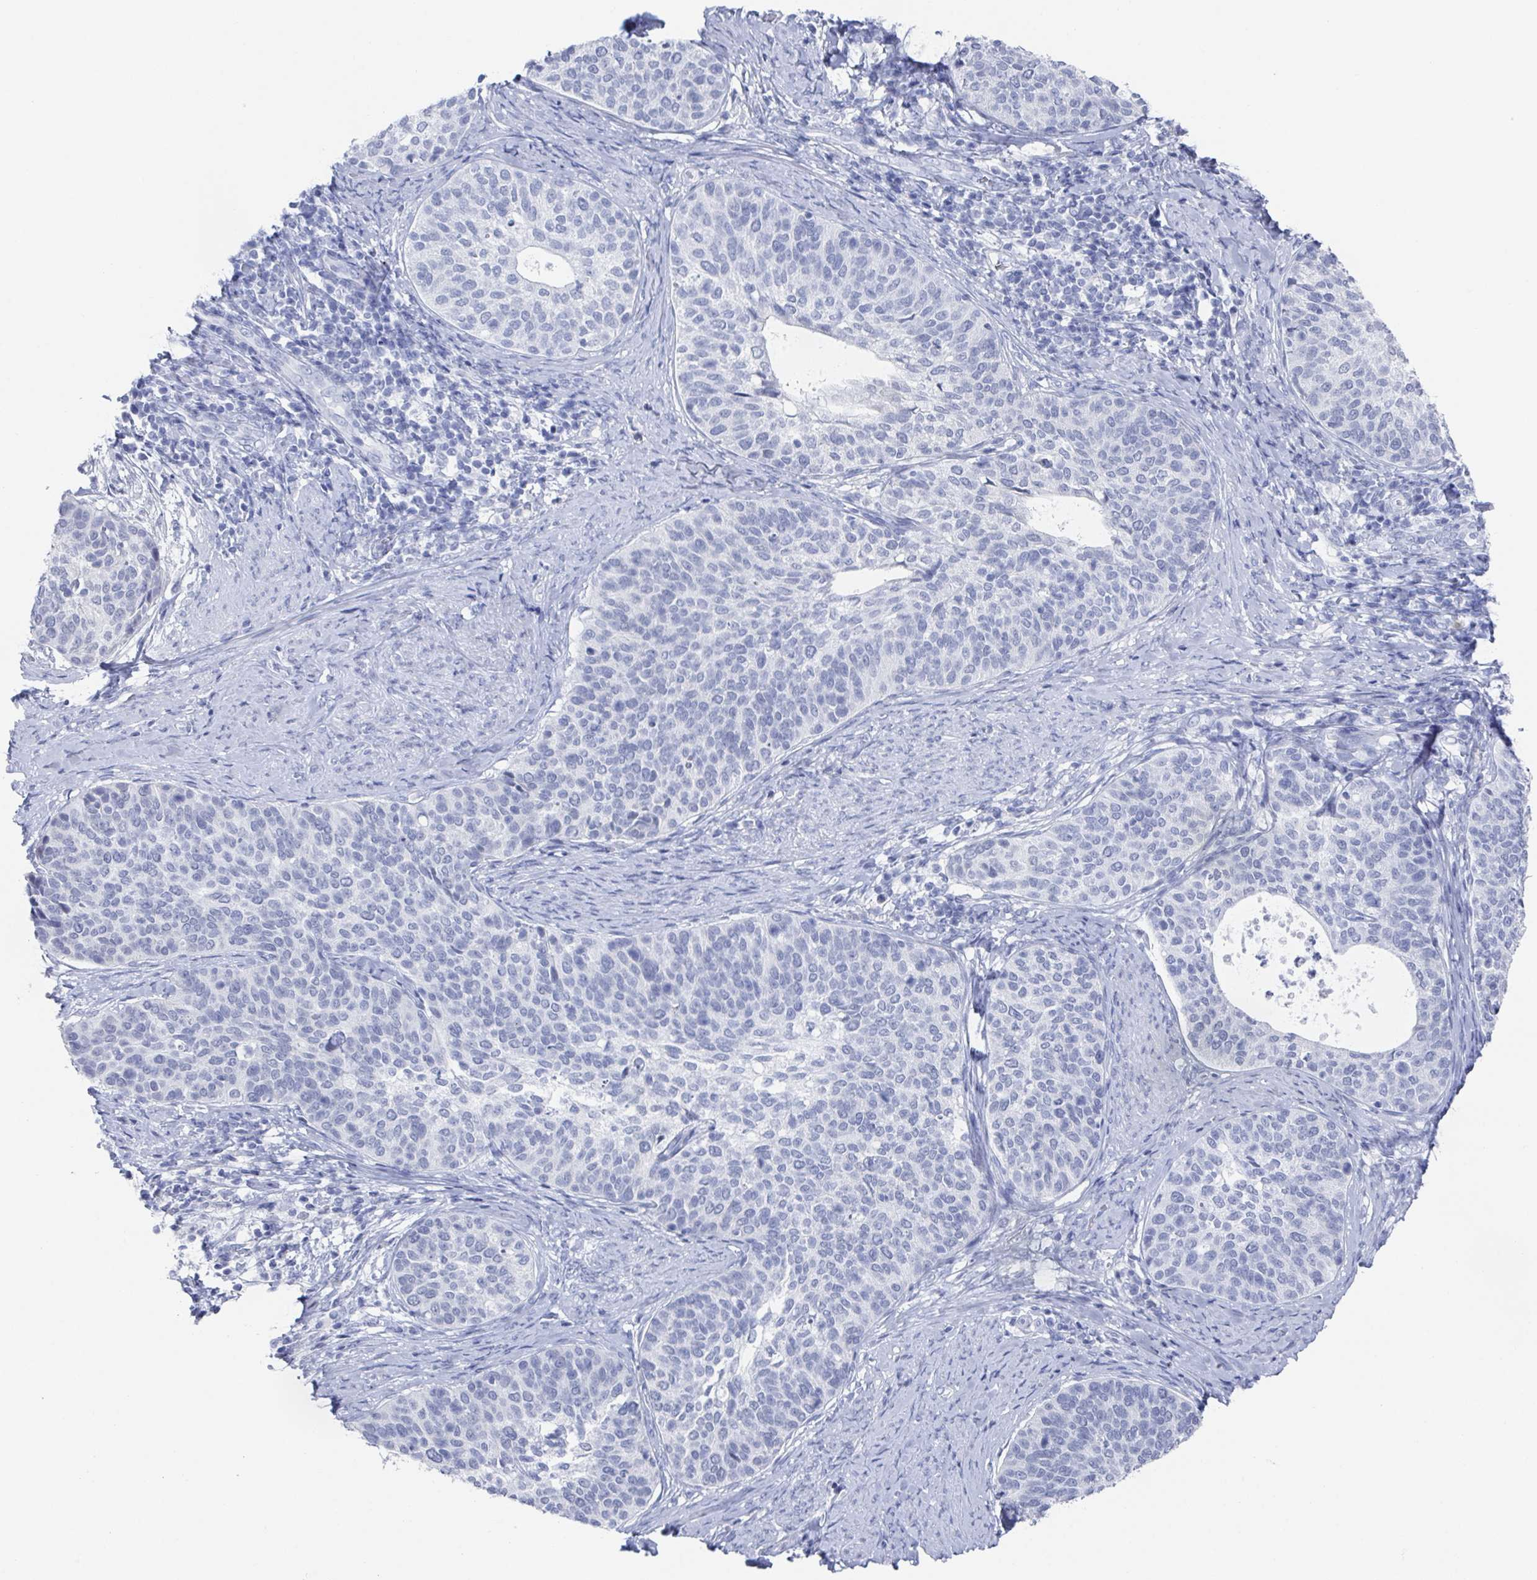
{"staining": {"intensity": "negative", "quantity": "none", "location": "none"}, "tissue": "cervical cancer", "cell_type": "Tumor cells", "image_type": "cancer", "snomed": [{"axis": "morphology", "description": "Squamous cell carcinoma, NOS"}, {"axis": "topography", "description": "Cervix"}], "caption": "A histopathology image of cervical cancer stained for a protein displays no brown staining in tumor cells.", "gene": "CAMKV", "patient": {"sex": "female", "age": 69}}